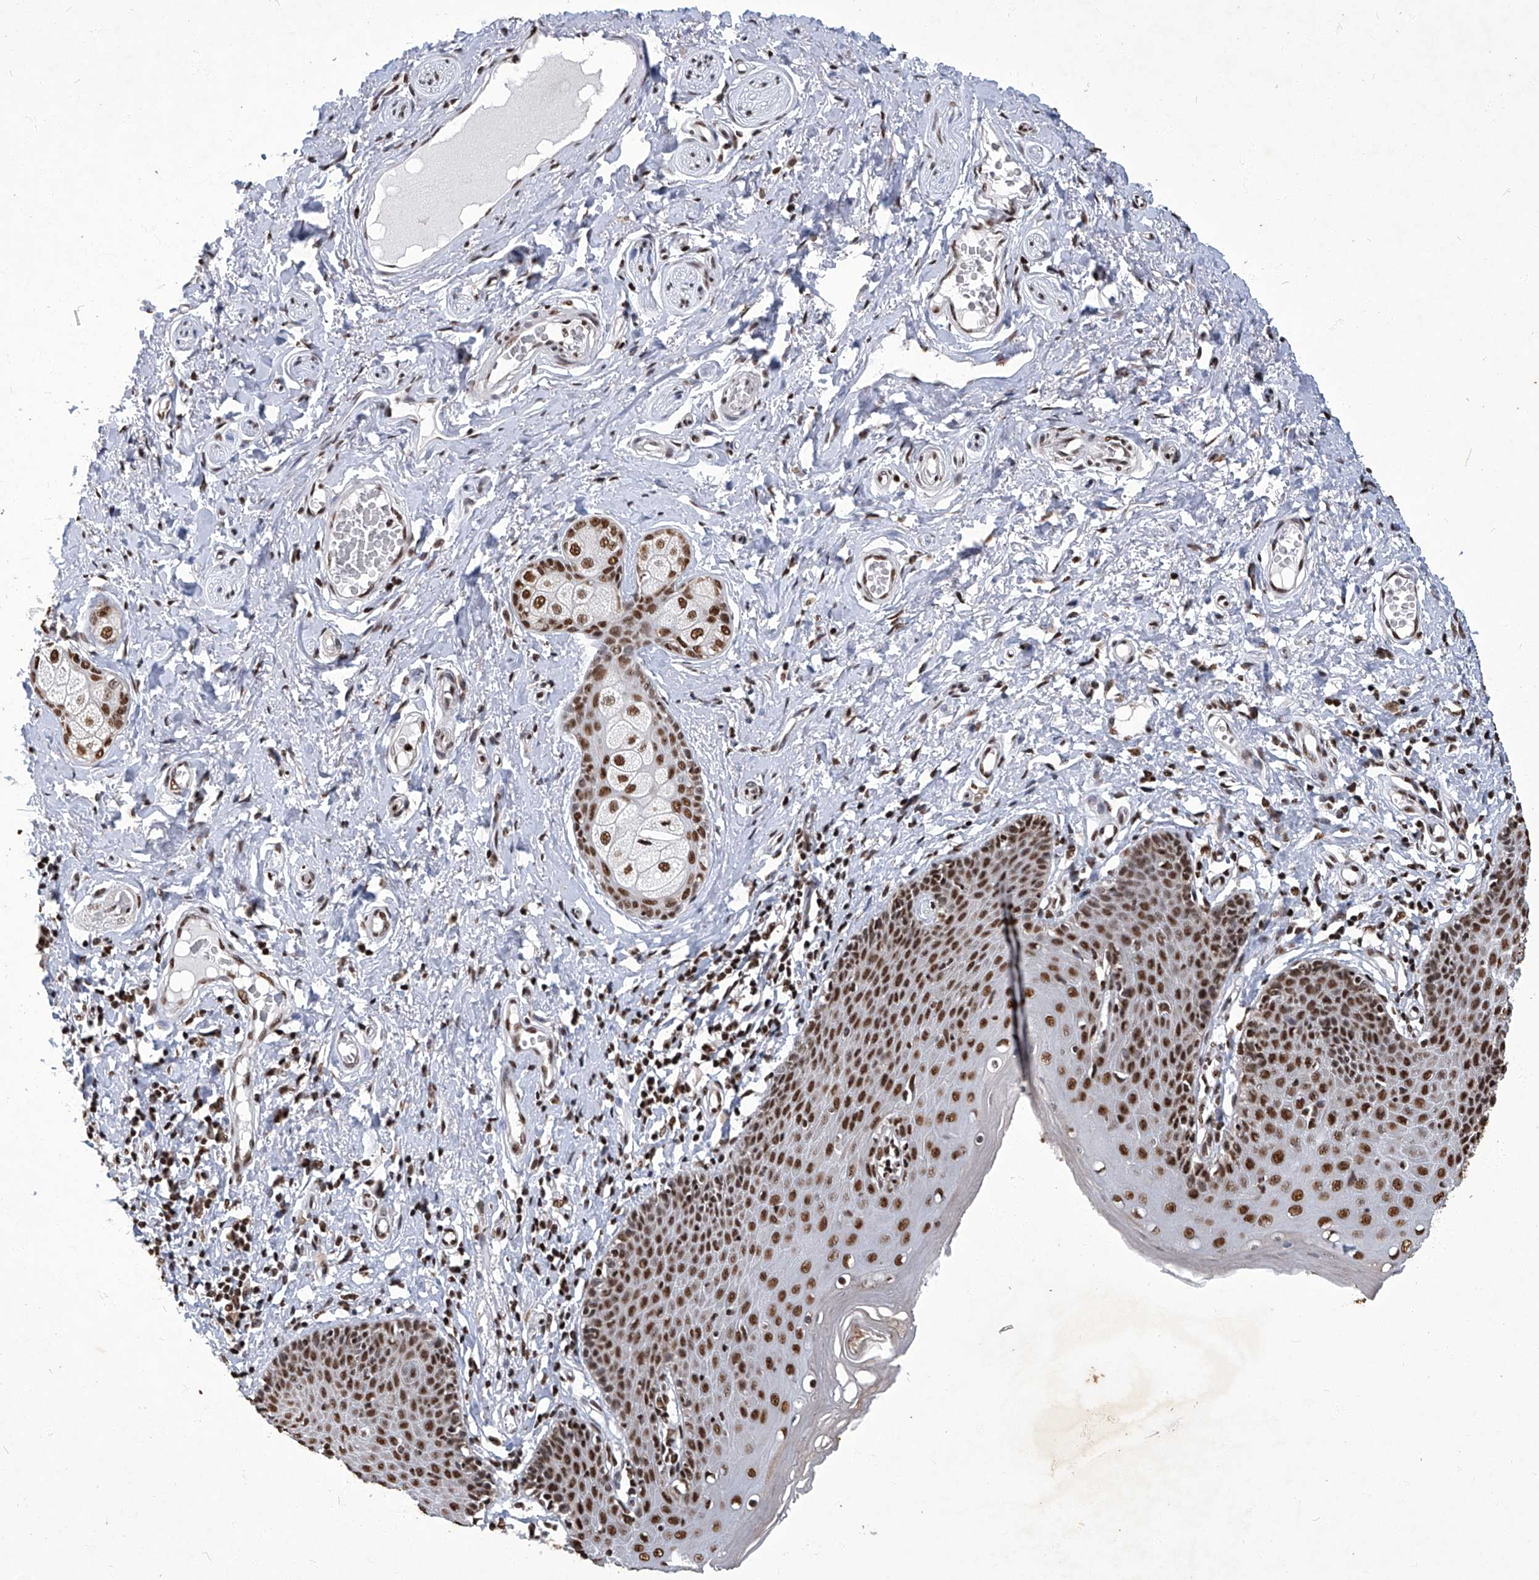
{"staining": {"intensity": "strong", "quantity": ">75%", "location": "nuclear"}, "tissue": "skin", "cell_type": "Epidermal cells", "image_type": "normal", "snomed": [{"axis": "morphology", "description": "Normal tissue, NOS"}, {"axis": "topography", "description": "Vulva"}], "caption": "Strong nuclear staining for a protein is seen in about >75% of epidermal cells of unremarkable skin using immunohistochemistry (IHC).", "gene": "HBP1", "patient": {"sex": "female", "age": 66}}